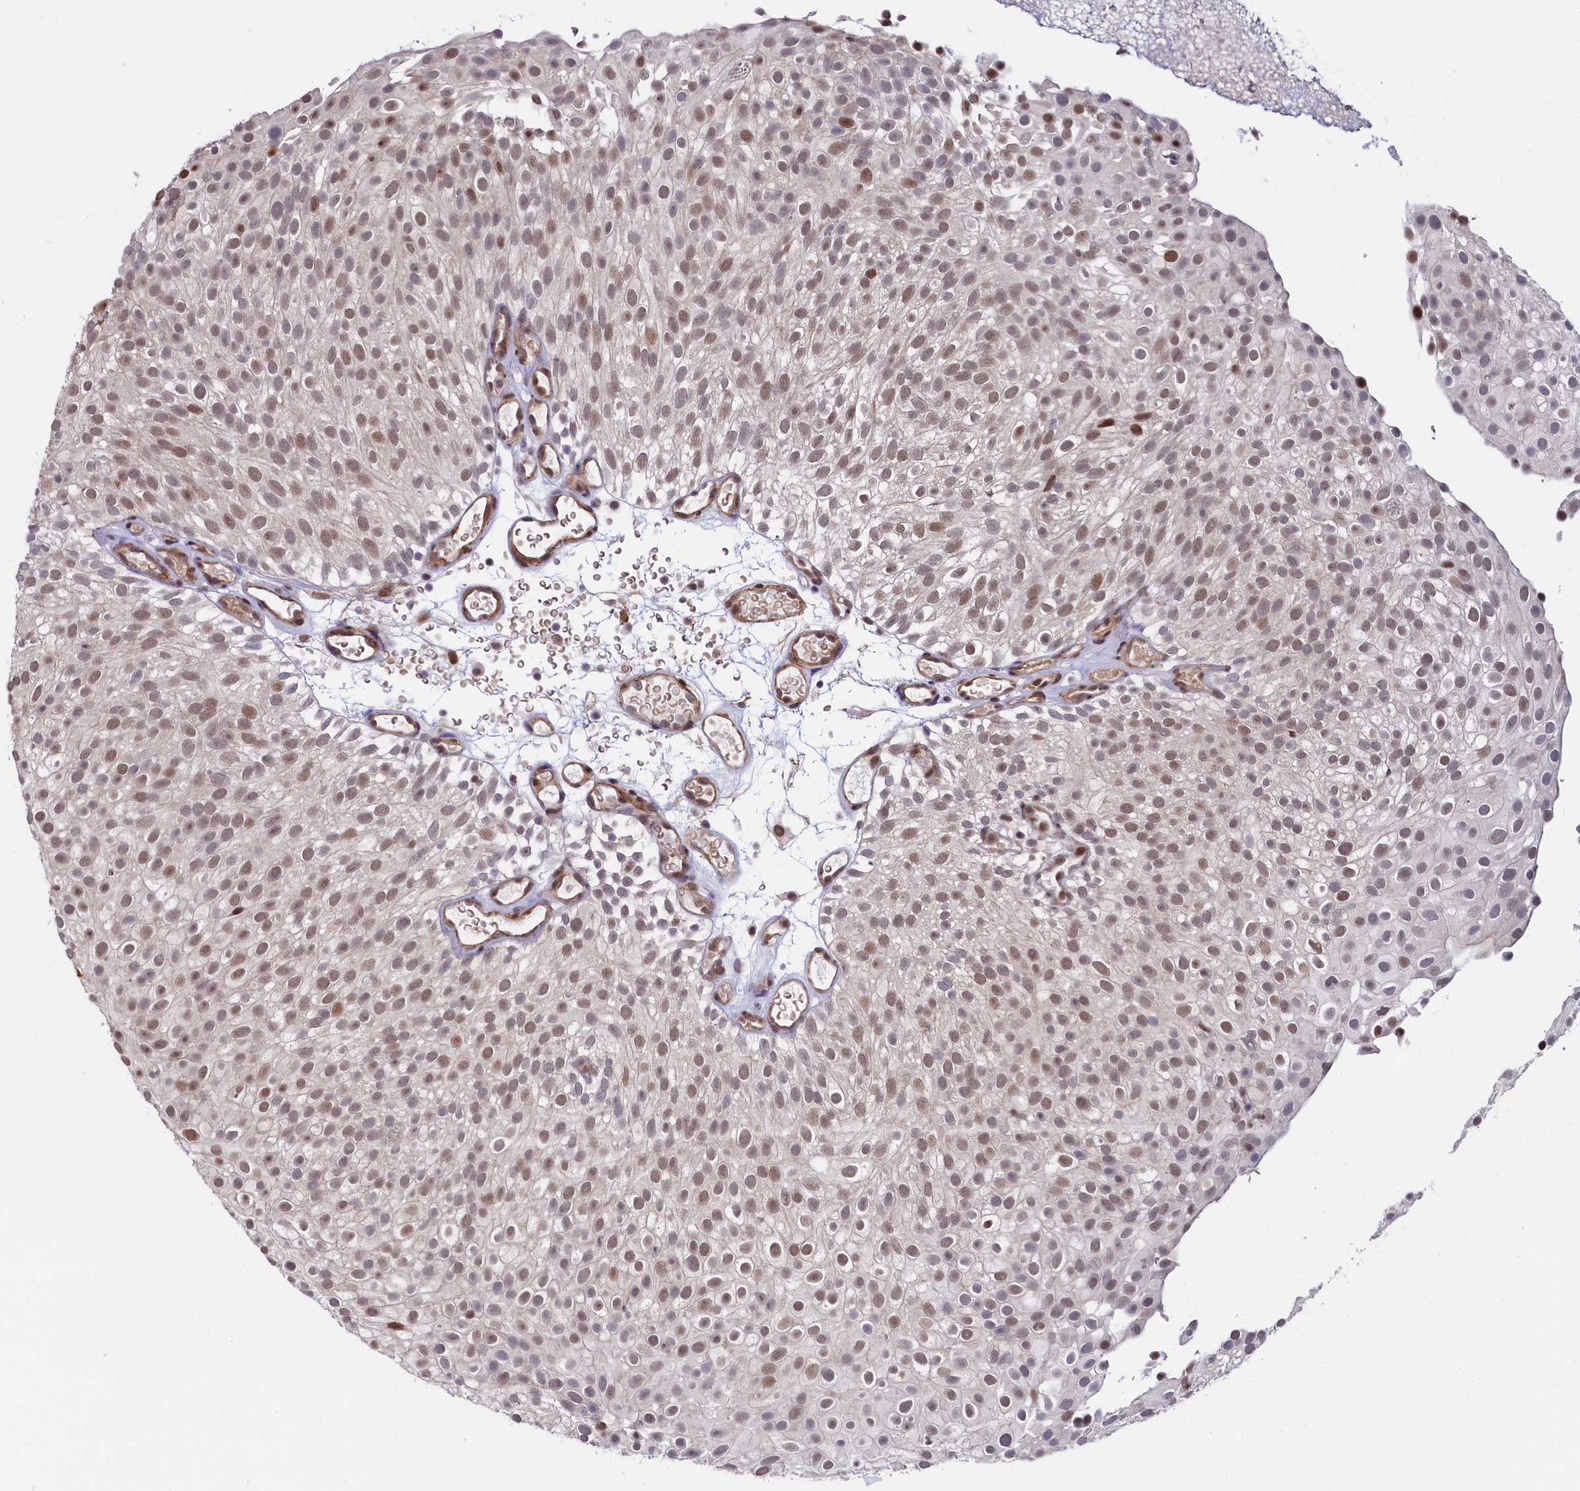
{"staining": {"intensity": "weak", "quantity": ">75%", "location": "nuclear"}, "tissue": "urothelial cancer", "cell_type": "Tumor cells", "image_type": "cancer", "snomed": [{"axis": "morphology", "description": "Urothelial carcinoma, Low grade"}, {"axis": "topography", "description": "Urinary bladder"}], "caption": "IHC micrograph of neoplastic tissue: human urothelial cancer stained using IHC reveals low levels of weak protein expression localized specifically in the nuclear of tumor cells, appearing as a nuclear brown color.", "gene": "INTS14", "patient": {"sex": "male", "age": 78}}